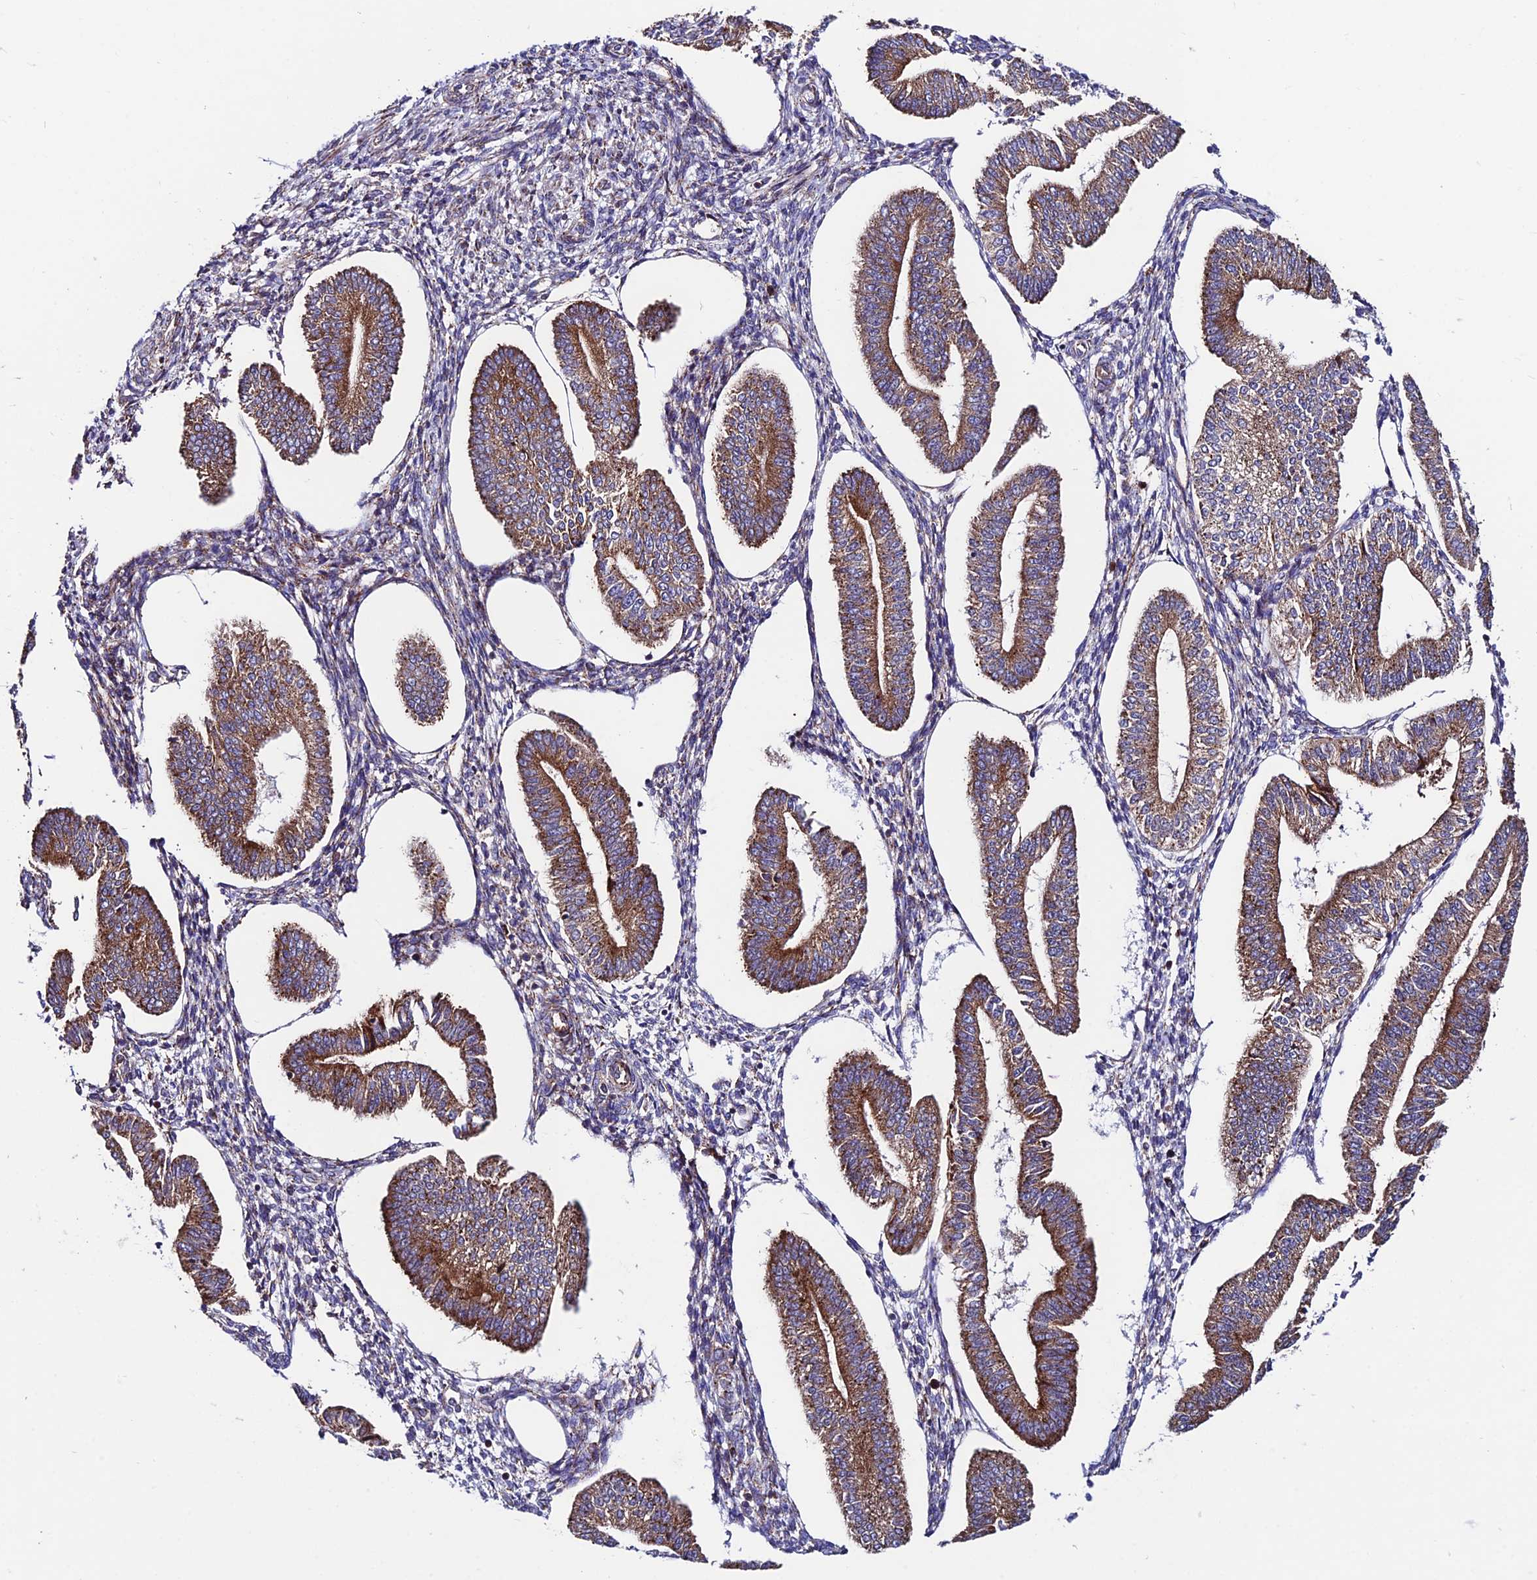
{"staining": {"intensity": "moderate", "quantity": "25%-75%", "location": "cytoplasmic/membranous"}, "tissue": "endometrium", "cell_type": "Cells in endometrial stroma", "image_type": "normal", "snomed": [{"axis": "morphology", "description": "Normal tissue, NOS"}, {"axis": "topography", "description": "Endometrium"}], "caption": "Moderate cytoplasmic/membranous expression for a protein is appreciated in about 25%-75% of cells in endometrial stroma of normal endometrium using immunohistochemistry.", "gene": "EIF3K", "patient": {"sex": "female", "age": 34}}